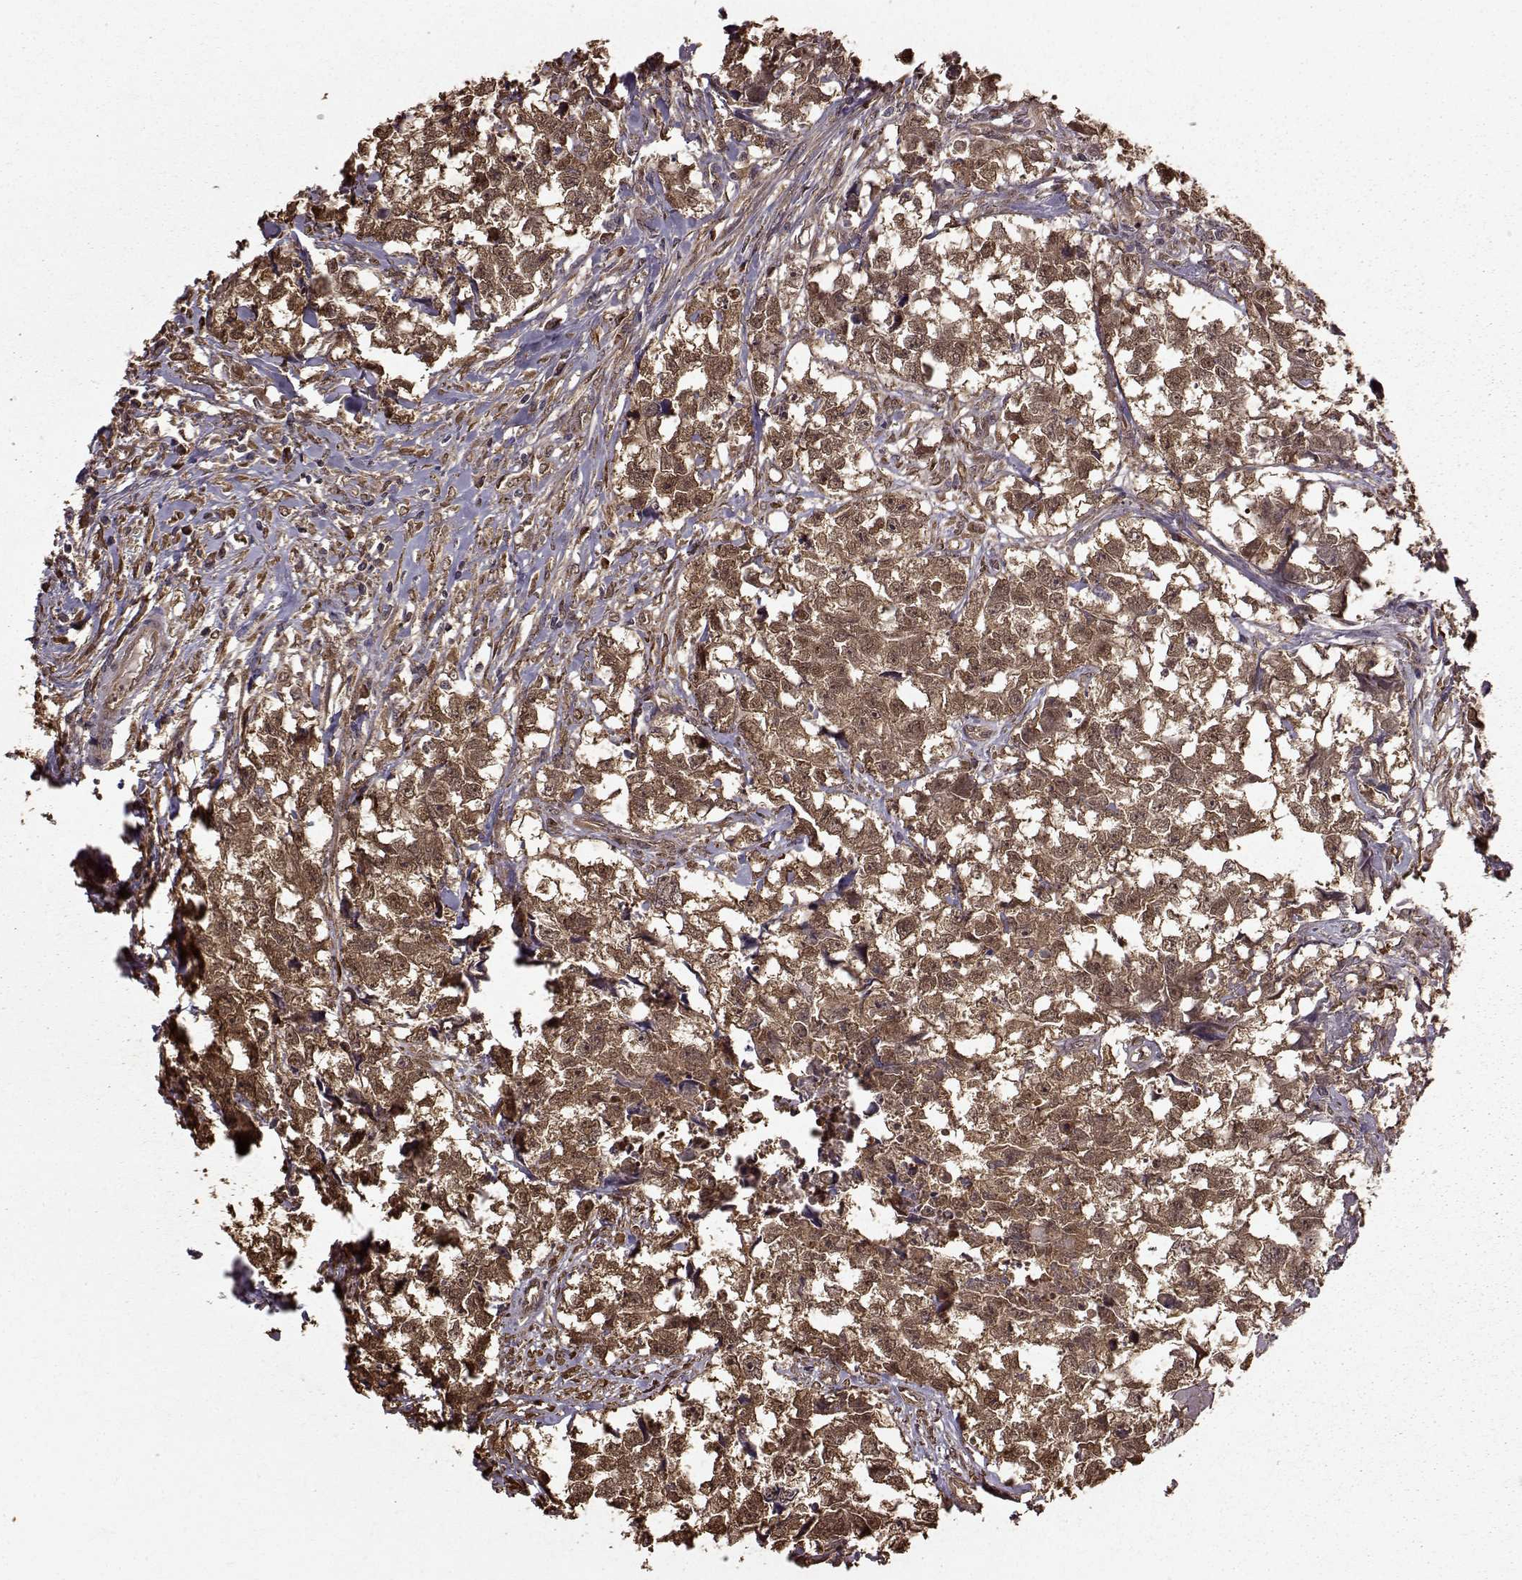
{"staining": {"intensity": "strong", "quantity": ">75%", "location": "cytoplasmic/membranous,nuclear"}, "tissue": "testis cancer", "cell_type": "Tumor cells", "image_type": "cancer", "snomed": [{"axis": "morphology", "description": "Carcinoma, Embryonal, NOS"}, {"axis": "morphology", "description": "Teratoma, malignant, NOS"}, {"axis": "topography", "description": "Testis"}], "caption": "Brown immunohistochemical staining in testis cancer (malignant teratoma) exhibits strong cytoplasmic/membranous and nuclear staining in approximately >75% of tumor cells.", "gene": "NME1-NME2", "patient": {"sex": "male", "age": 44}}